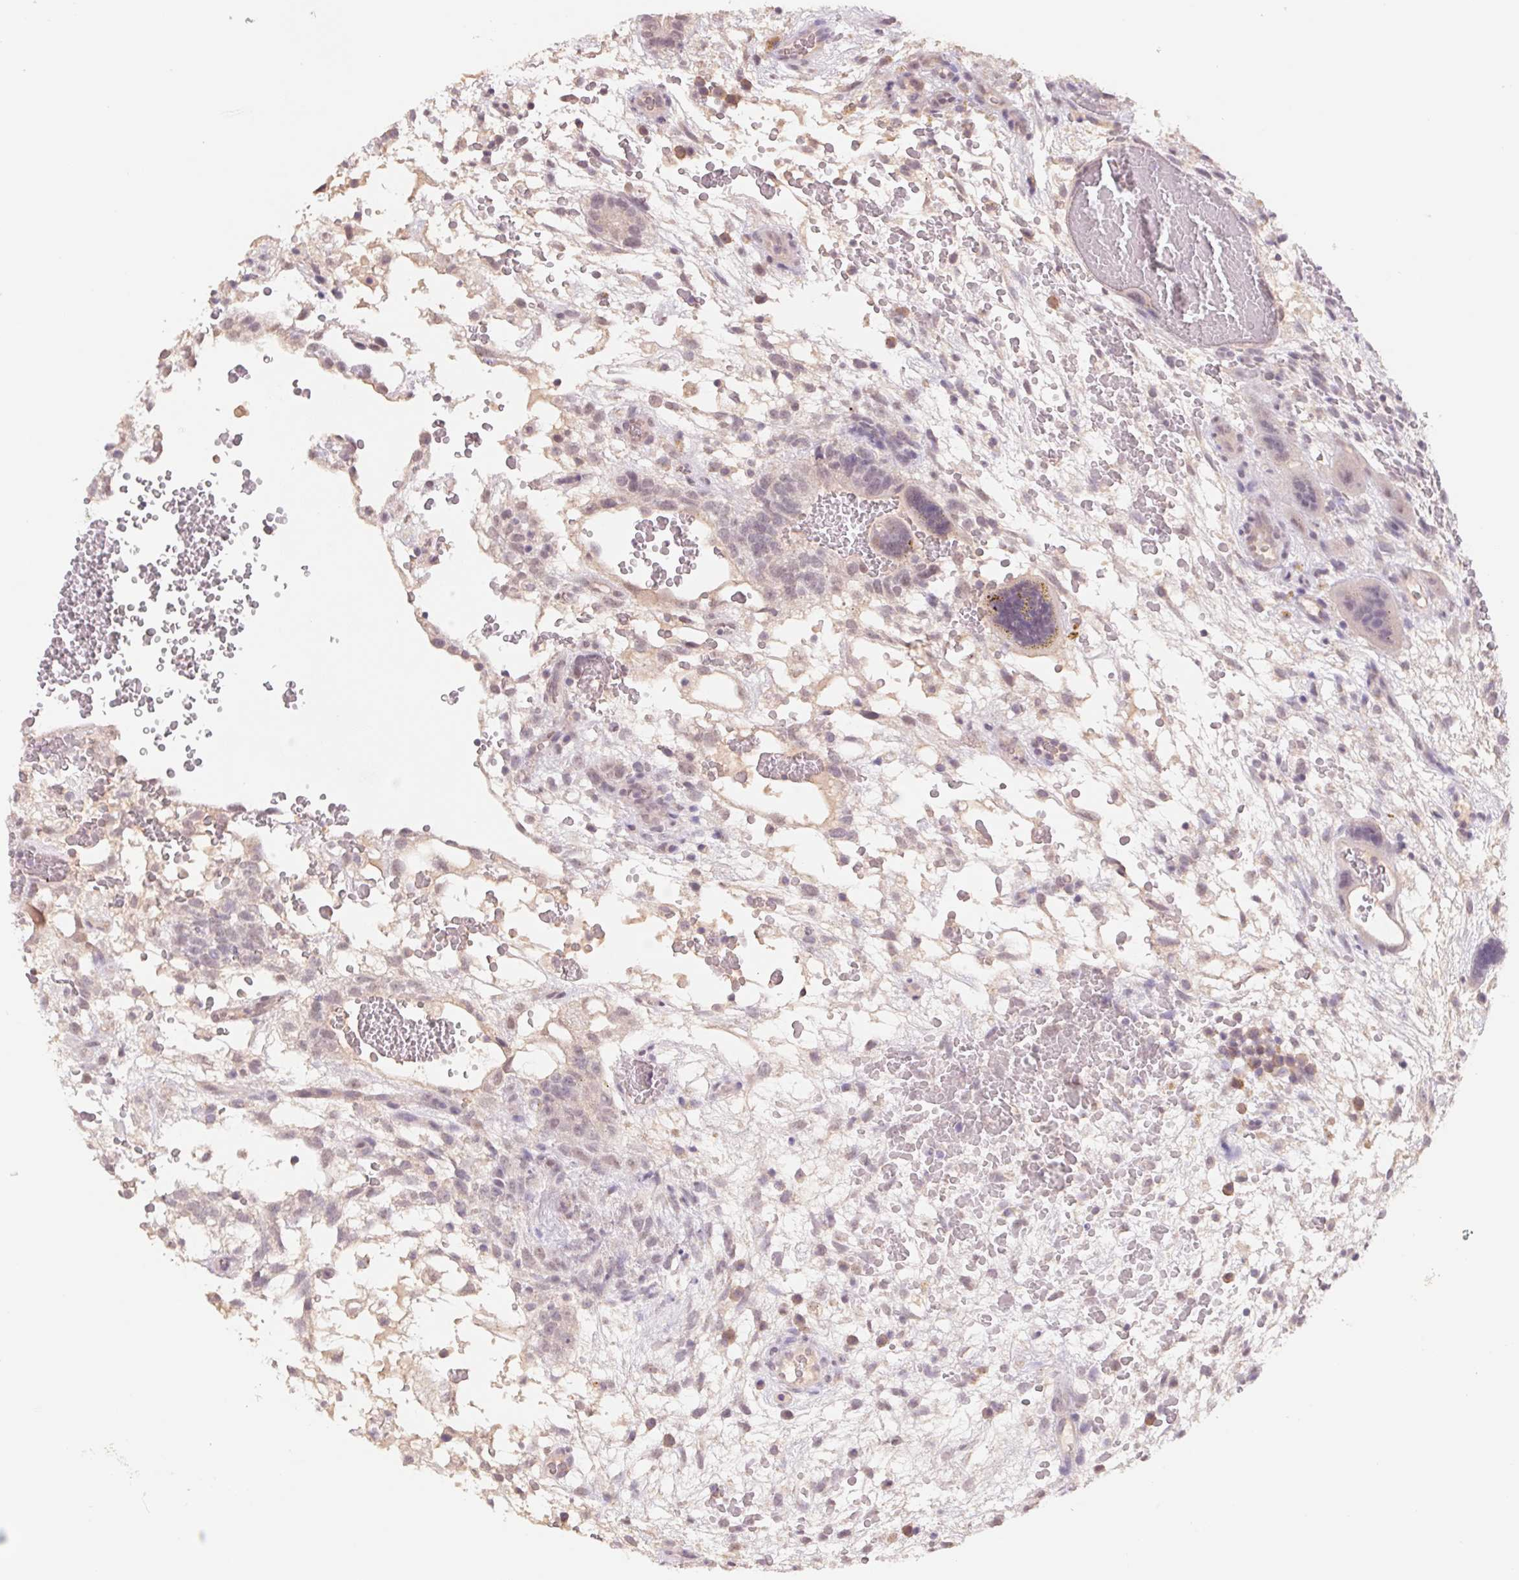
{"staining": {"intensity": "weak", "quantity": "<25%", "location": "nuclear"}, "tissue": "testis cancer", "cell_type": "Tumor cells", "image_type": "cancer", "snomed": [{"axis": "morphology", "description": "Normal tissue, NOS"}, {"axis": "morphology", "description": "Carcinoma, Embryonal, NOS"}, {"axis": "topography", "description": "Testis"}], "caption": "DAB immunohistochemical staining of human testis embryonal carcinoma shows no significant staining in tumor cells.", "gene": "PNMA8B", "patient": {"sex": "male", "age": 32}}